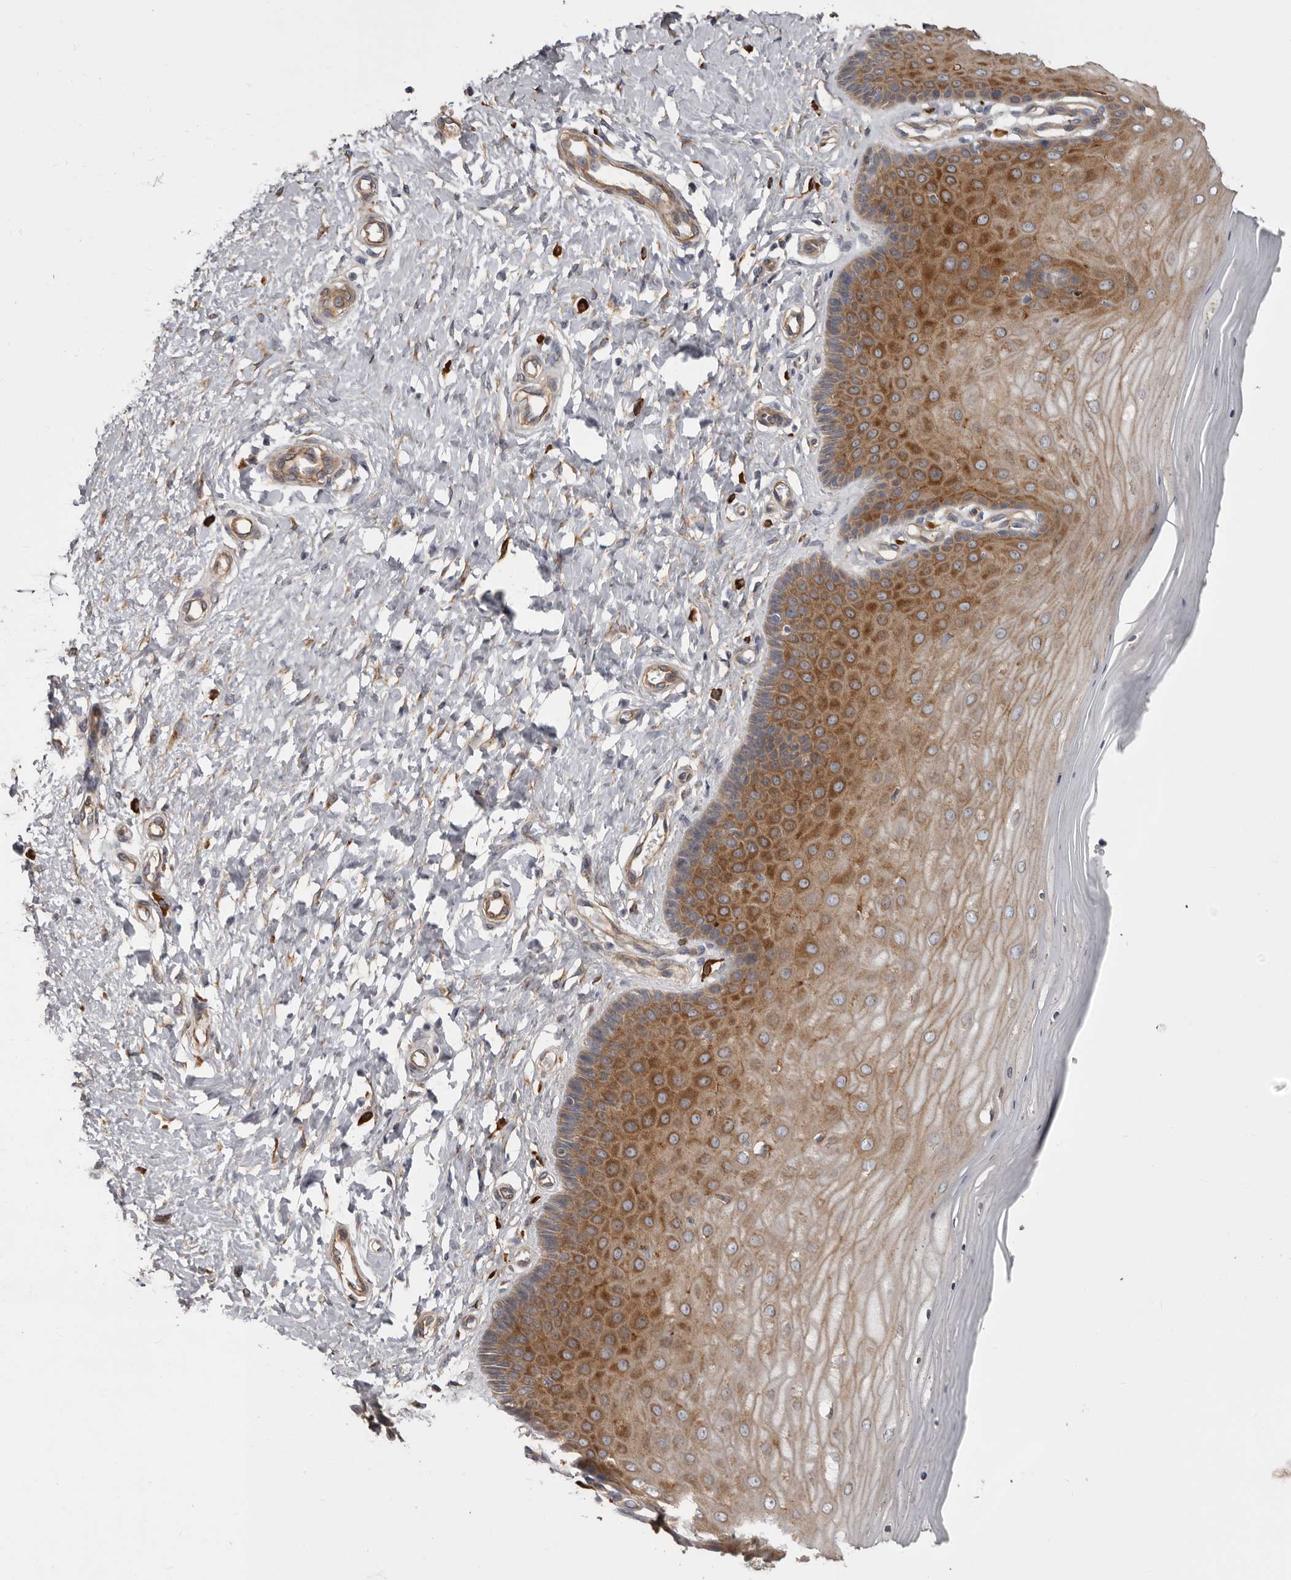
{"staining": {"intensity": "moderate", "quantity": ">75%", "location": "cytoplasmic/membranous"}, "tissue": "cervix", "cell_type": "Glandular cells", "image_type": "normal", "snomed": [{"axis": "morphology", "description": "Normal tissue, NOS"}, {"axis": "topography", "description": "Cervix"}], "caption": "Moderate cytoplasmic/membranous positivity for a protein is identified in about >75% of glandular cells of benign cervix using immunohistochemistry (IHC).", "gene": "ENAH", "patient": {"sex": "female", "age": 55}}